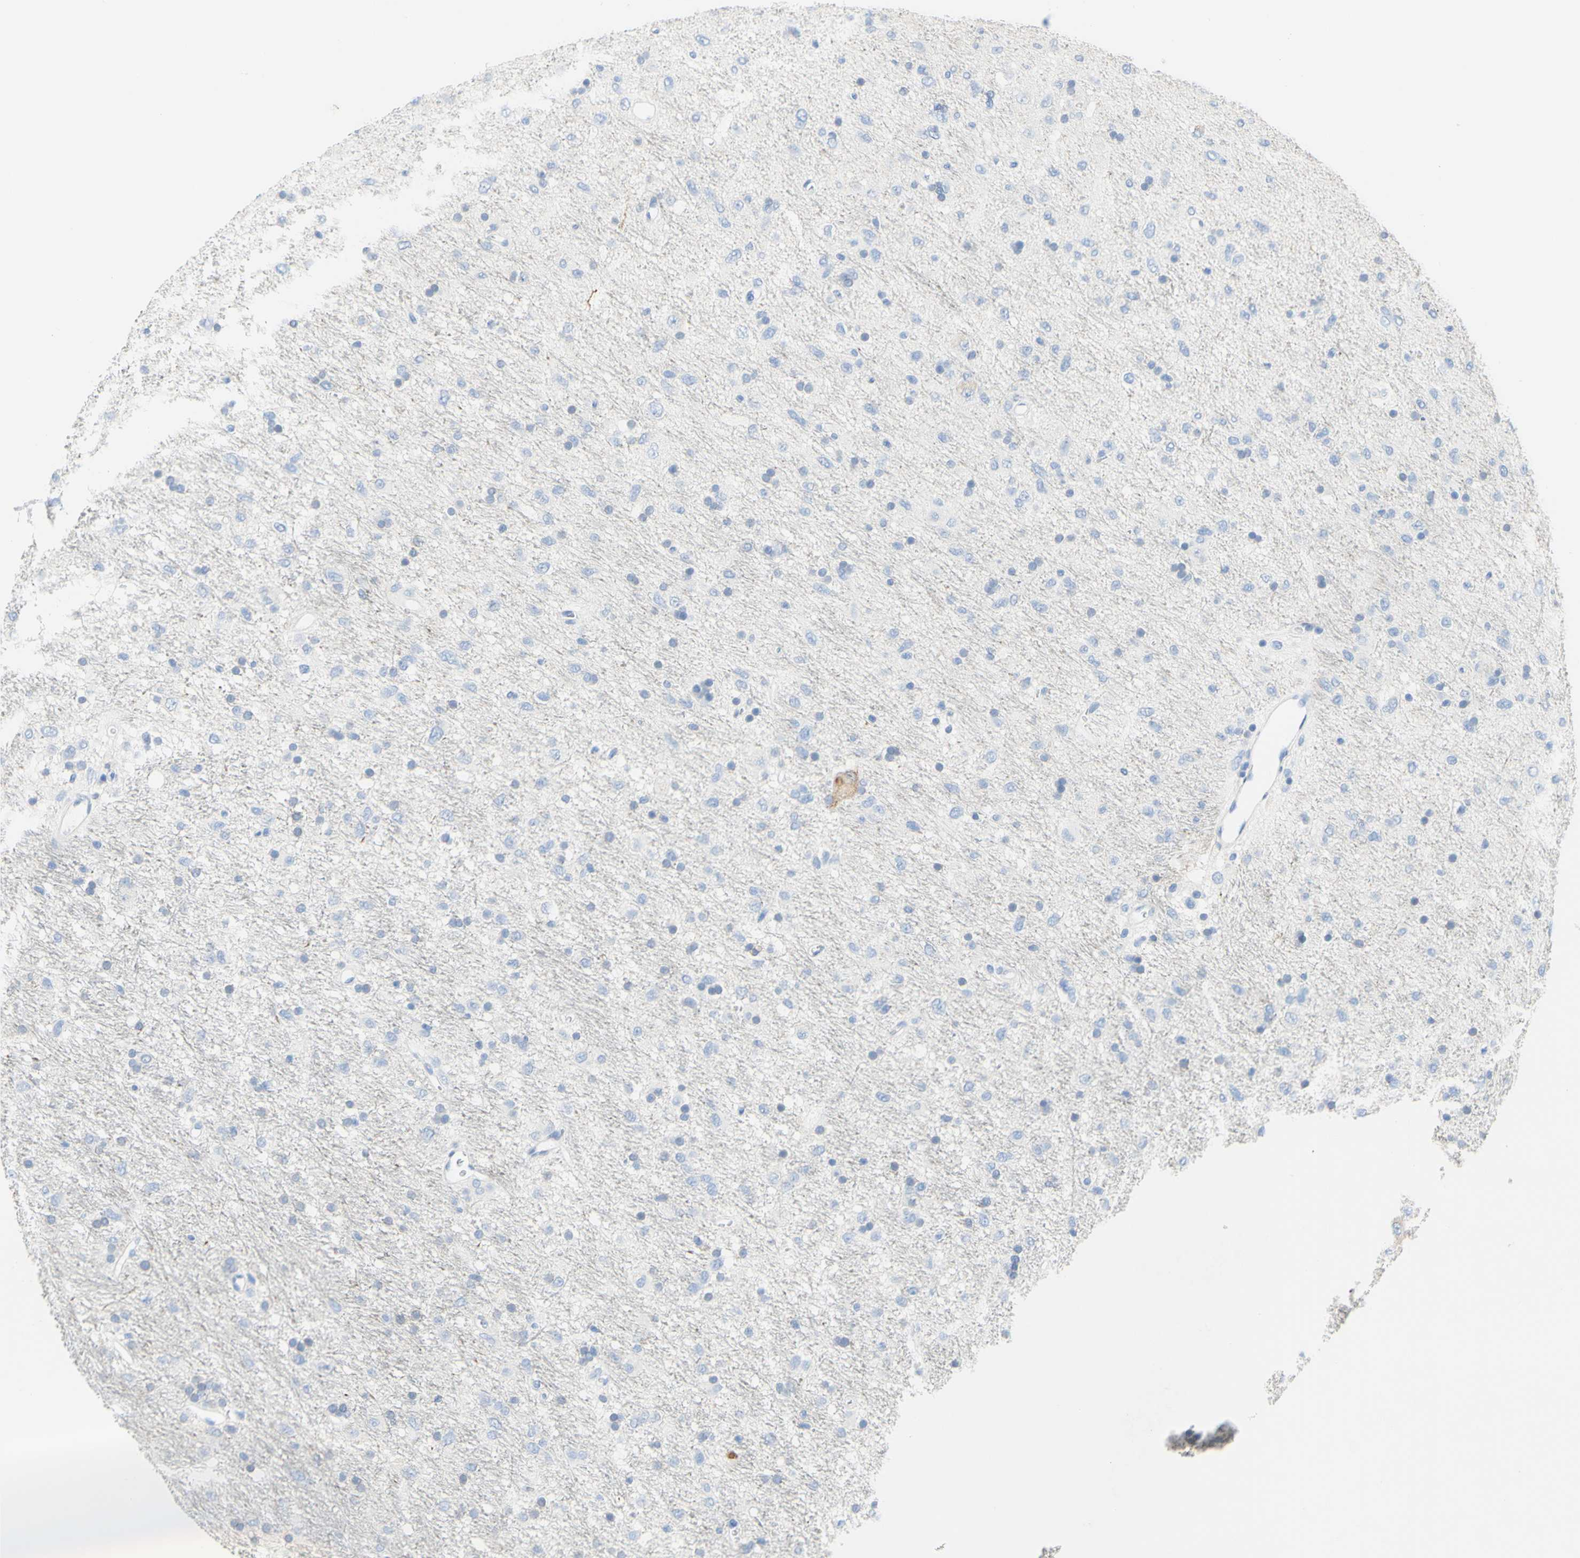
{"staining": {"intensity": "negative", "quantity": "none", "location": "none"}, "tissue": "glioma", "cell_type": "Tumor cells", "image_type": "cancer", "snomed": [{"axis": "morphology", "description": "Glioma, malignant, Low grade"}, {"axis": "topography", "description": "Brain"}], "caption": "DAB immunohistochemical staining of glioma demonstrates no significant staining in tumor cells.", "gene": "DSC2", "patient": {"sex": "male", "age": 77}}